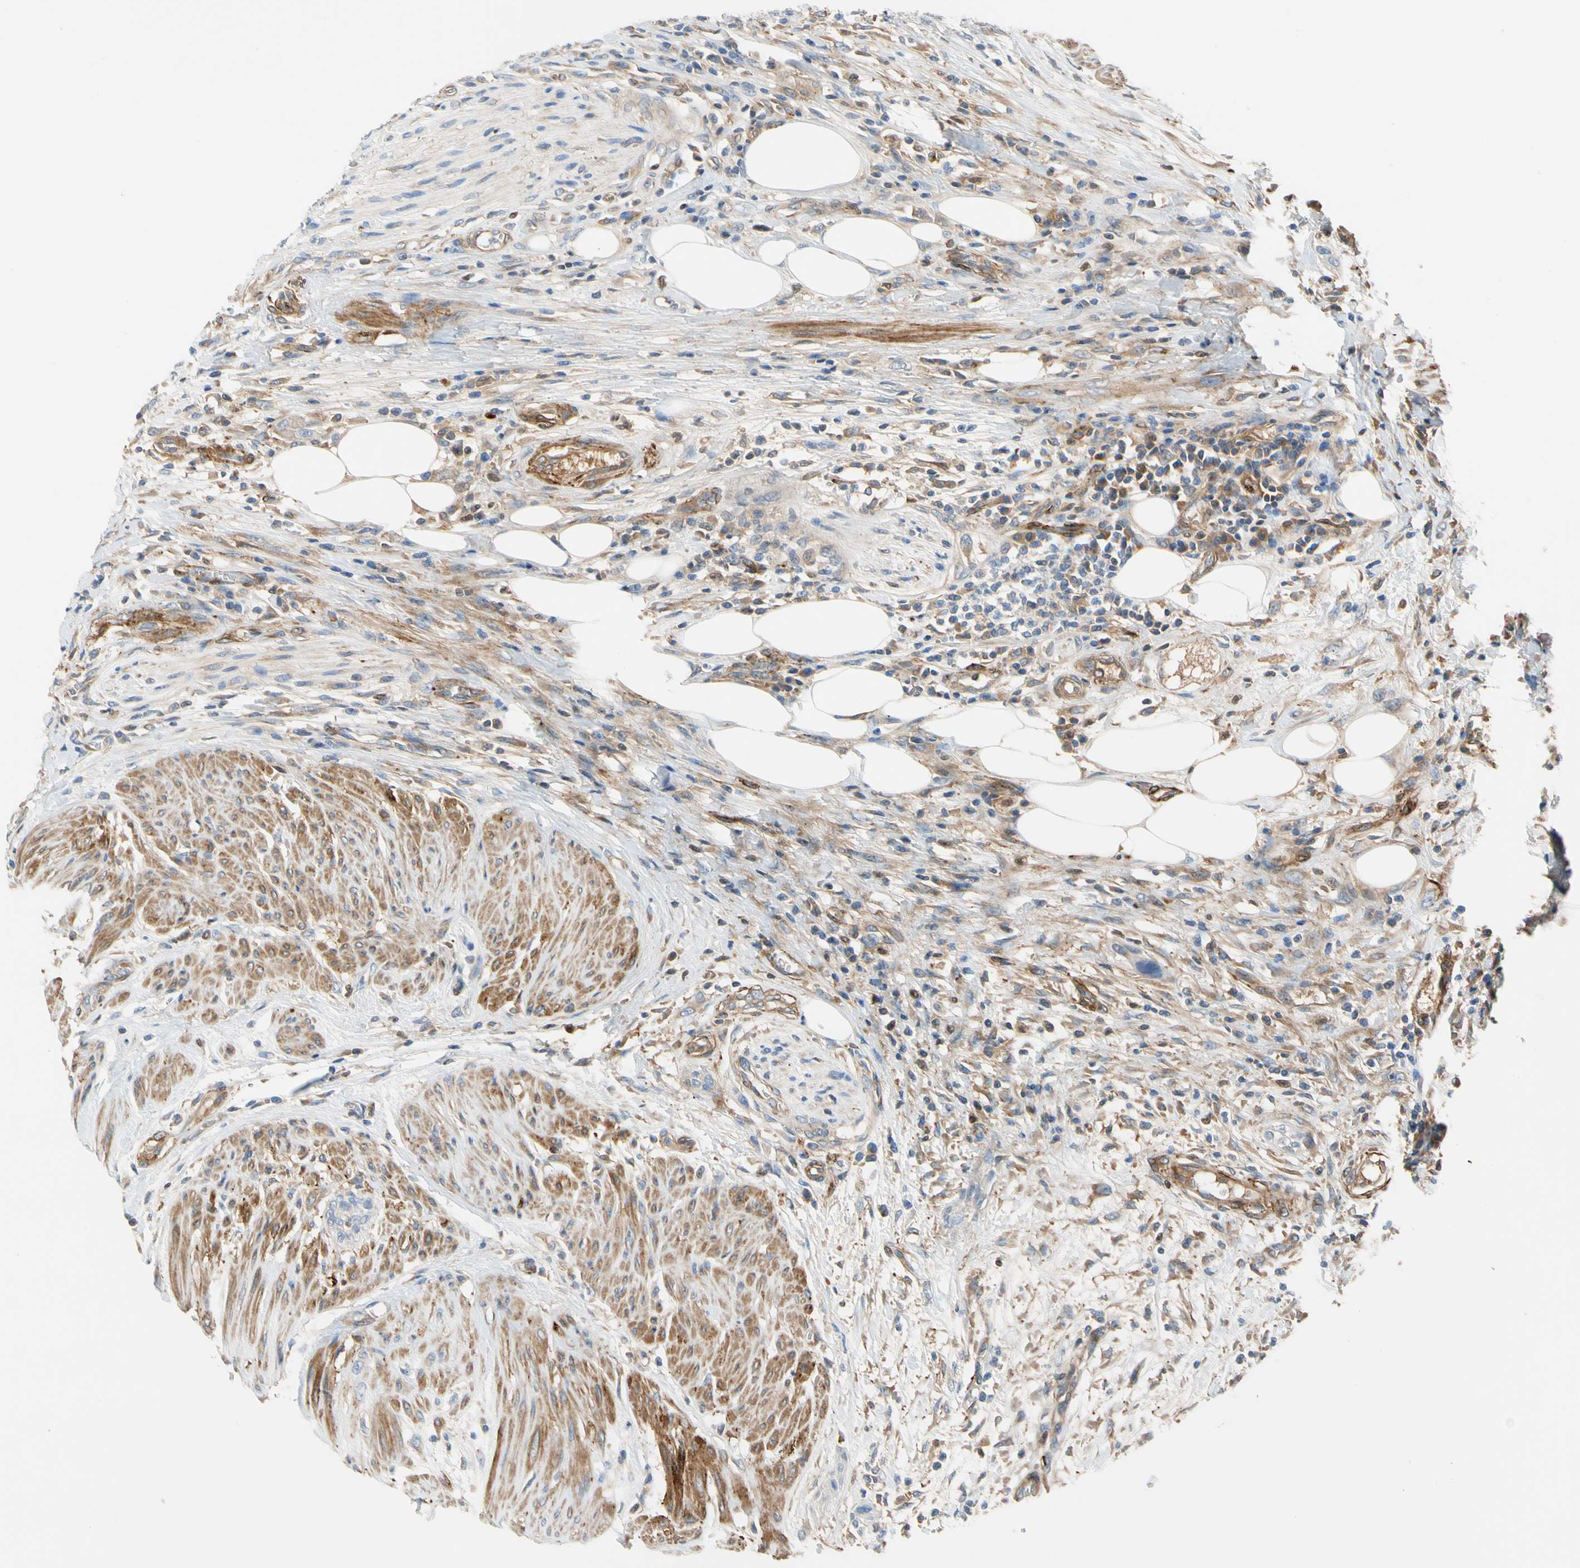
{"staining": {"intensity": "weak", "quantity": "<25%", "location": "cytoplasmic/membranous"}, "tissue": "urothelial cancer", "cell_type": "Tumor cells", "image_type": "cancer", "snomed": [{"axis": "morphology", "description": "Urothelial carcinoma, High grade"}, {"axis": "topography", "description": "Urinary bladder"}], "caption": "IHC micrograph of urothelial carcinoma (high-grade) stained for a protein (brown), which shows no positivity in tumor cells.", "gene": "ENTREP3", "patient": {"sex": "male", "age": 35}}